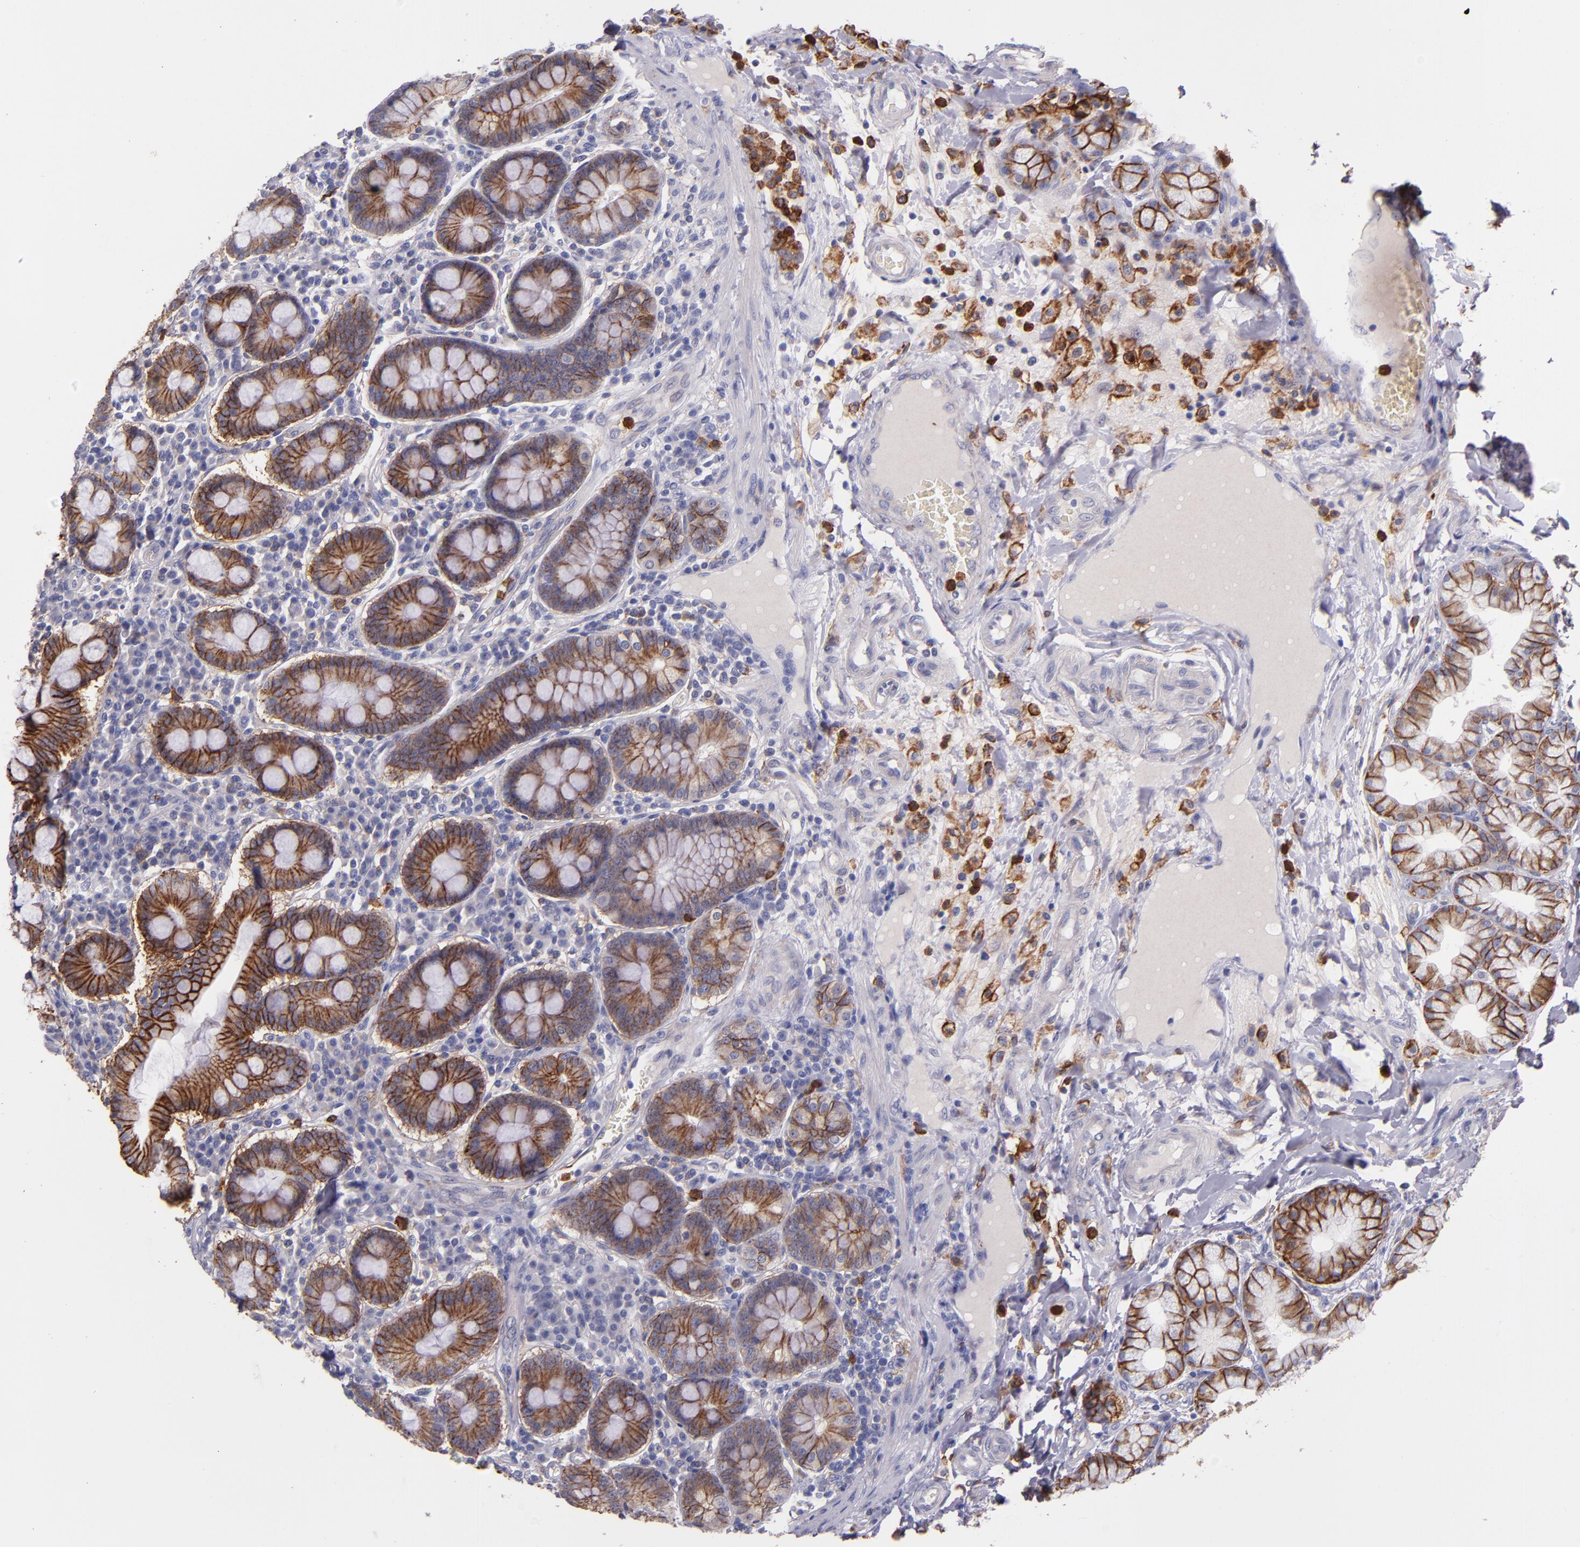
{"staining": {"intensity": "strong", "quantity": ">75%", "location": "cytoplasmic/membranous"}, "tissue": "duodenum", "cell_type": "Glandular cells", "image_type": "normal", "snomed": [{"axis": "morphology", "description": "Normal tissue, NOS"}, {"axis": "topography", "description": "Duodenum"}], "caption": "A histopathology image of human duodenum stained for a protein displays strong cytoplasmic/membranous brown staining in glandular cells.", "gene": "C5AR1", "patient": {"sex": "male", "age": 50}}